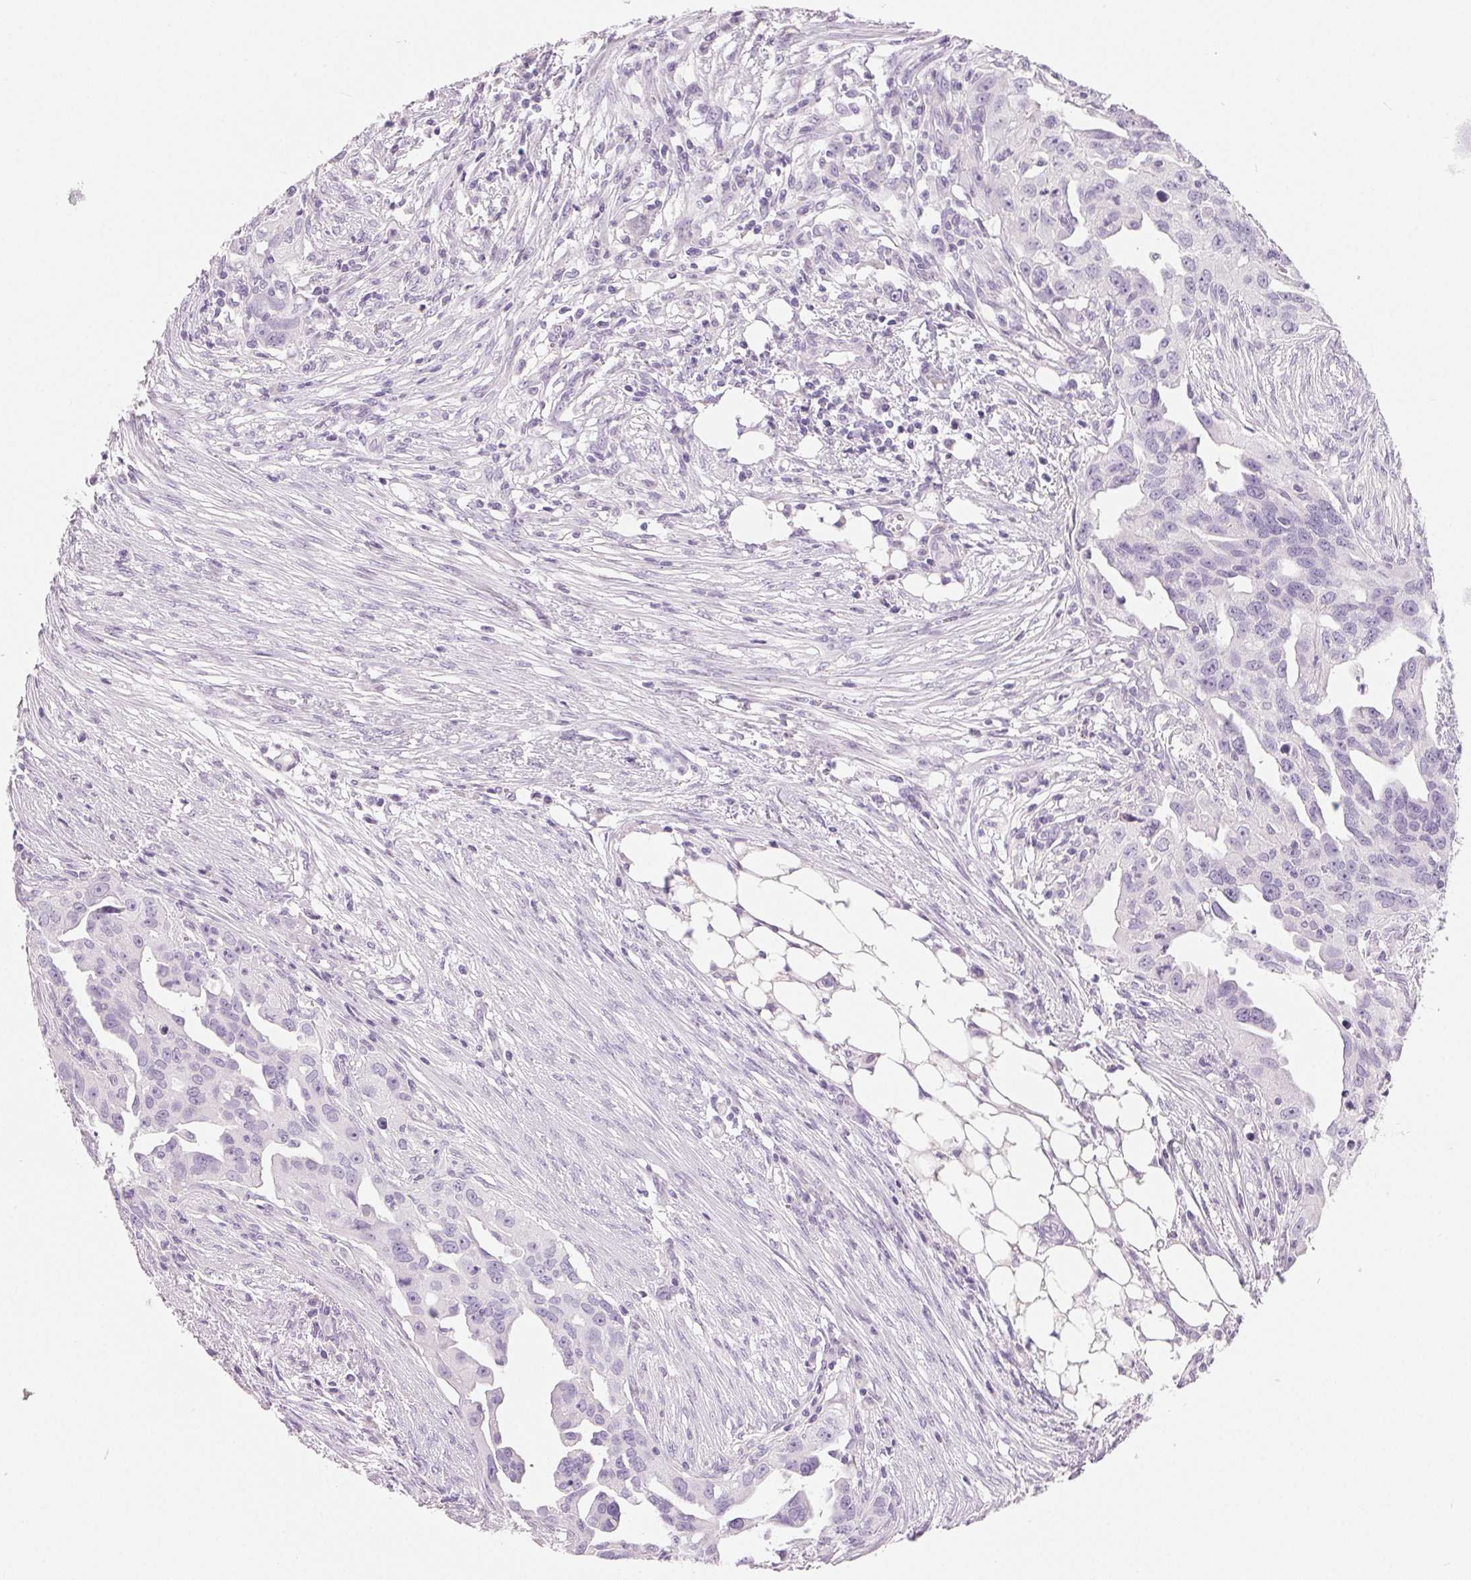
{"staining": {"intensity": "negative", "quantity": "none", "location": "none"}, "tissue": "ovarian cancer", "cell_type": "Tumor cells", "image_type": "cancer", "snomed": [{"axis": "morphology", "description": "Carcinoma, endometroid"}, {"axis": "morphology", "description": "Cystadenocarcinoma, serous, NOS"}, {"axis": "topography", "description": "Ovary"}], "caption": "The IHC photomicrograph has no significant staining in tumor cells of ovarian endometroid carcinoma tissue.", "gene": "SPACA5B", "patient": {"sex": "female", "age": 45}}